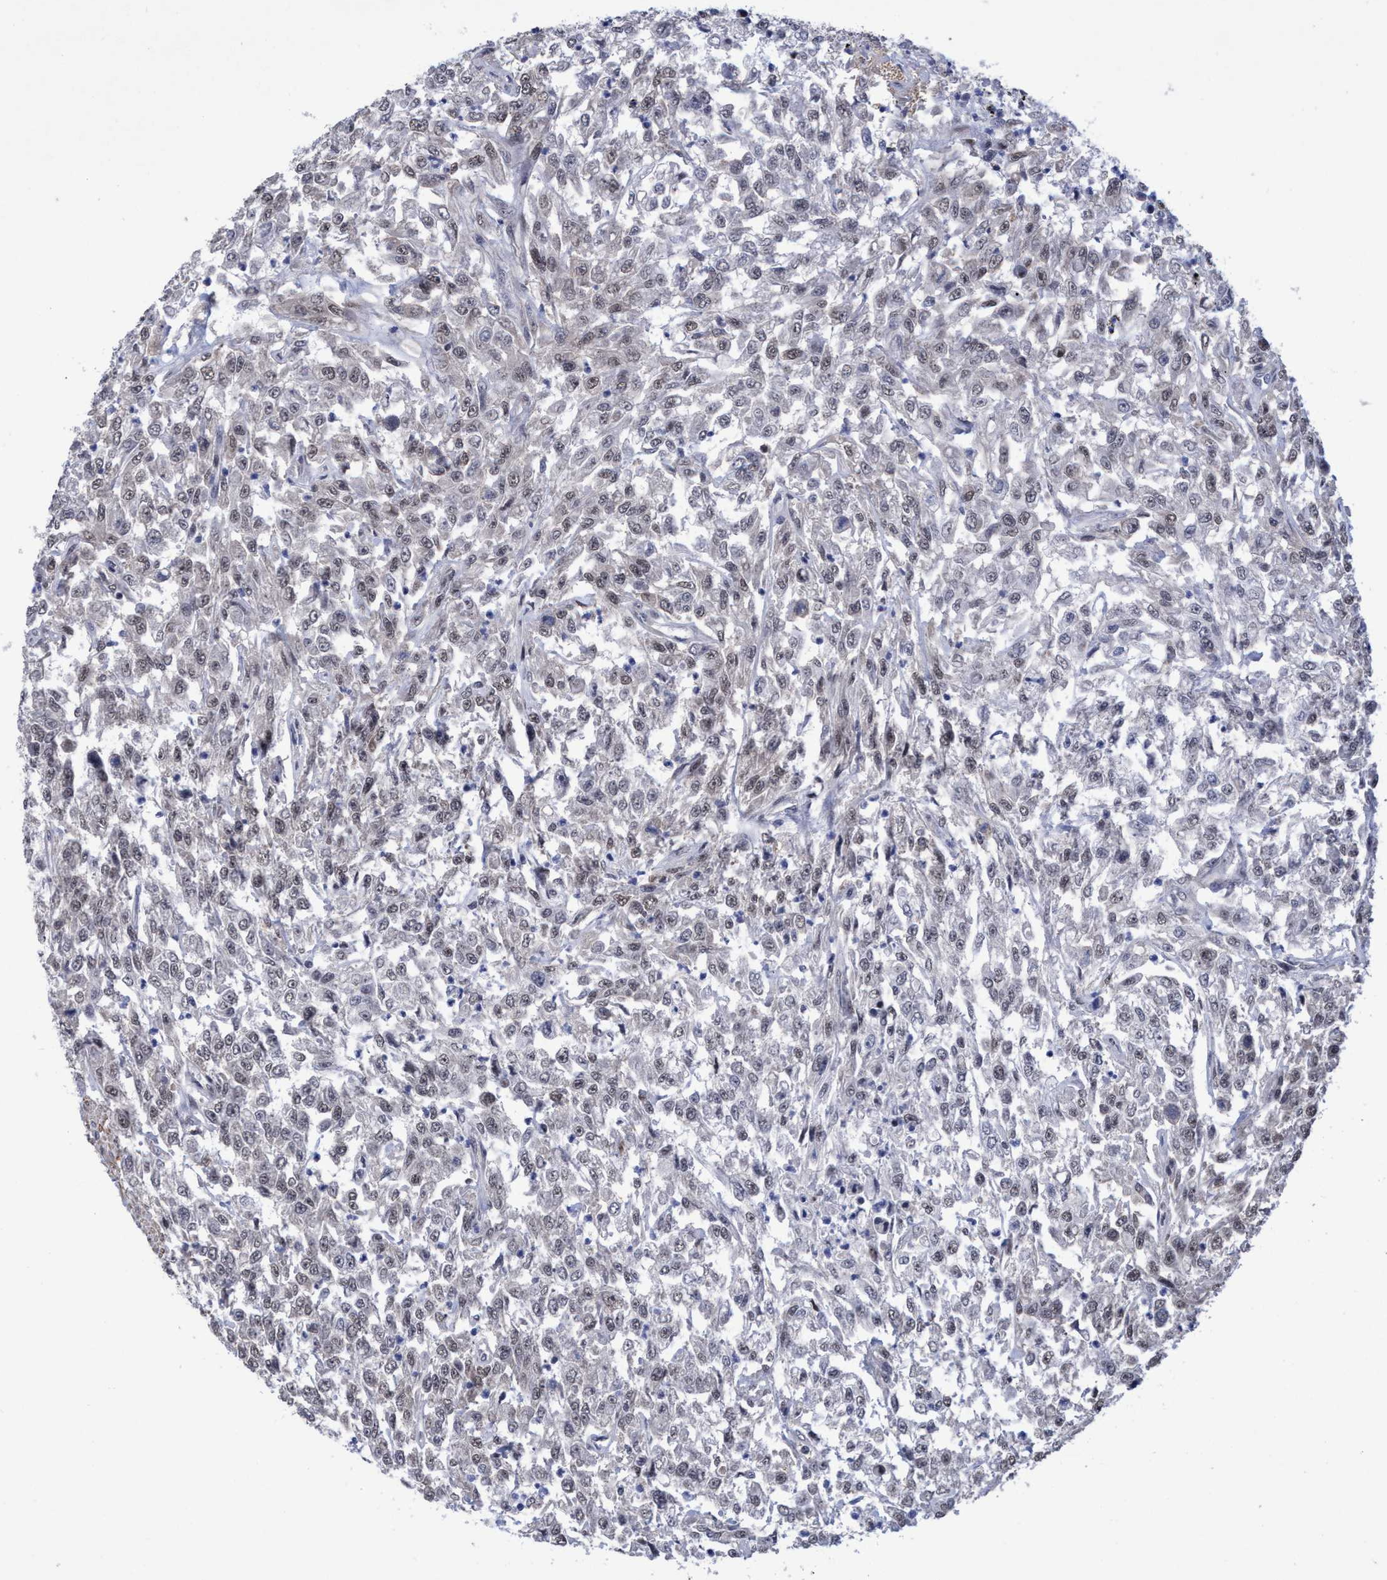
{"staining": {"intensity": "weak", "quantity": "25%-75%", "location": "nuclear"}, "tissue": "urothelial cancer", "cell_type": "Tumor cells", "image_type": "cancer", "snomed": [{"axis": "morphology", "description": "Urothelial carcinoma, High grade"}, {"axis": "topography", "description": "Urinary bladder"}], "caption": "Immunohistochemical staining of human urothelial cancer demonstrates weak nuclear protein expression in about 25%-75% of tumor cells.", "gene": "C9orf78", "patient": {"sex": "male", "age": 46}}